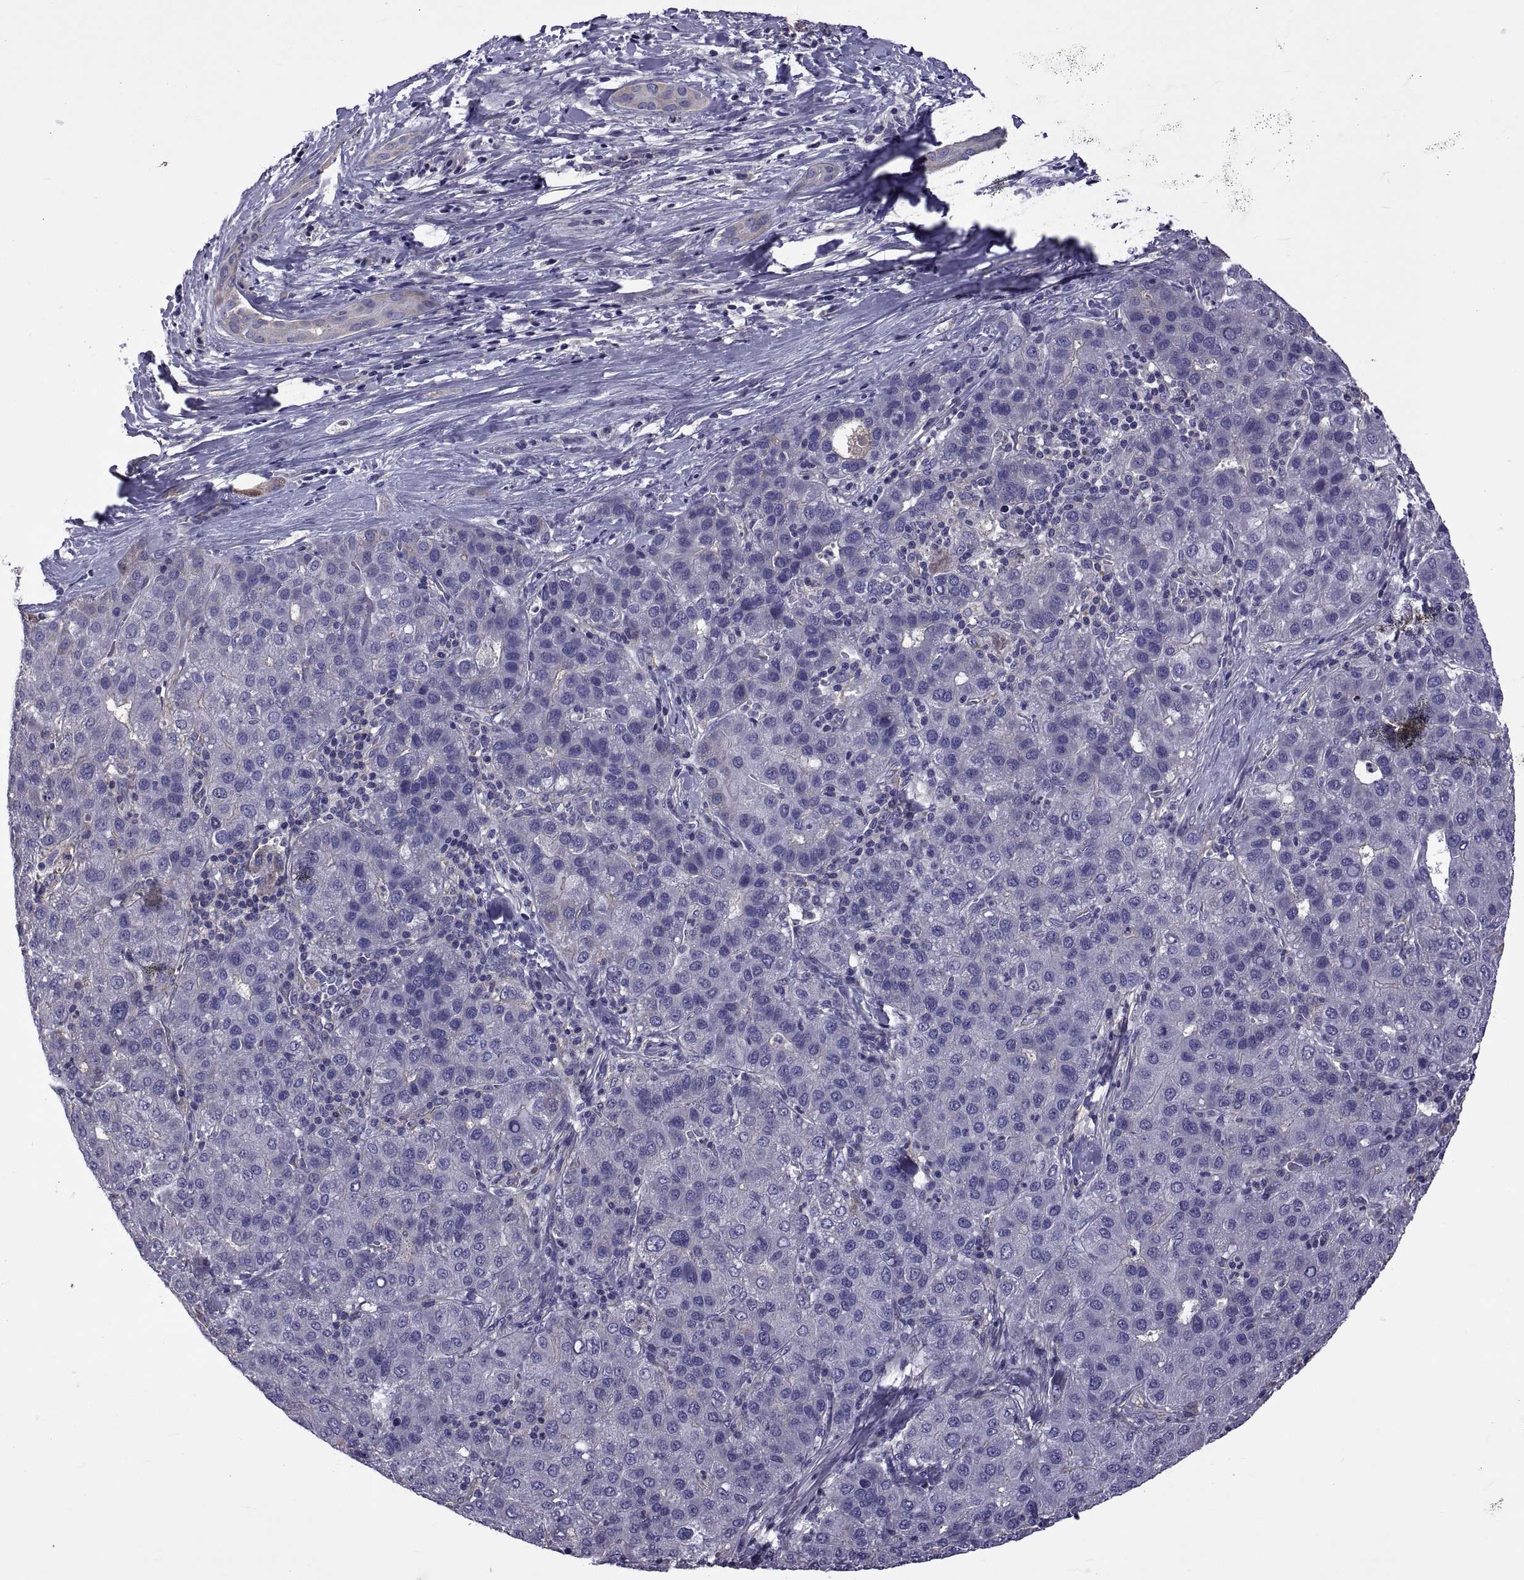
{"staining": {"intensity": "negative", "quantity": "none", "location": "none"}, "tissue": "liver cancer", "cell_type": "Tumor cells", "image_type": "cancer", "snomed": [{"axis": "morphology", "description": "Carcinoma, Hepatocellular, NOS"}, {"axis": "topography", "description": "Liver"}], "caption": "Liver cancer stained for a protein using IHC exhibits no expression tumor cells.", "gene": "TMC3", "patient": {"sex": "male", "age": 65}}